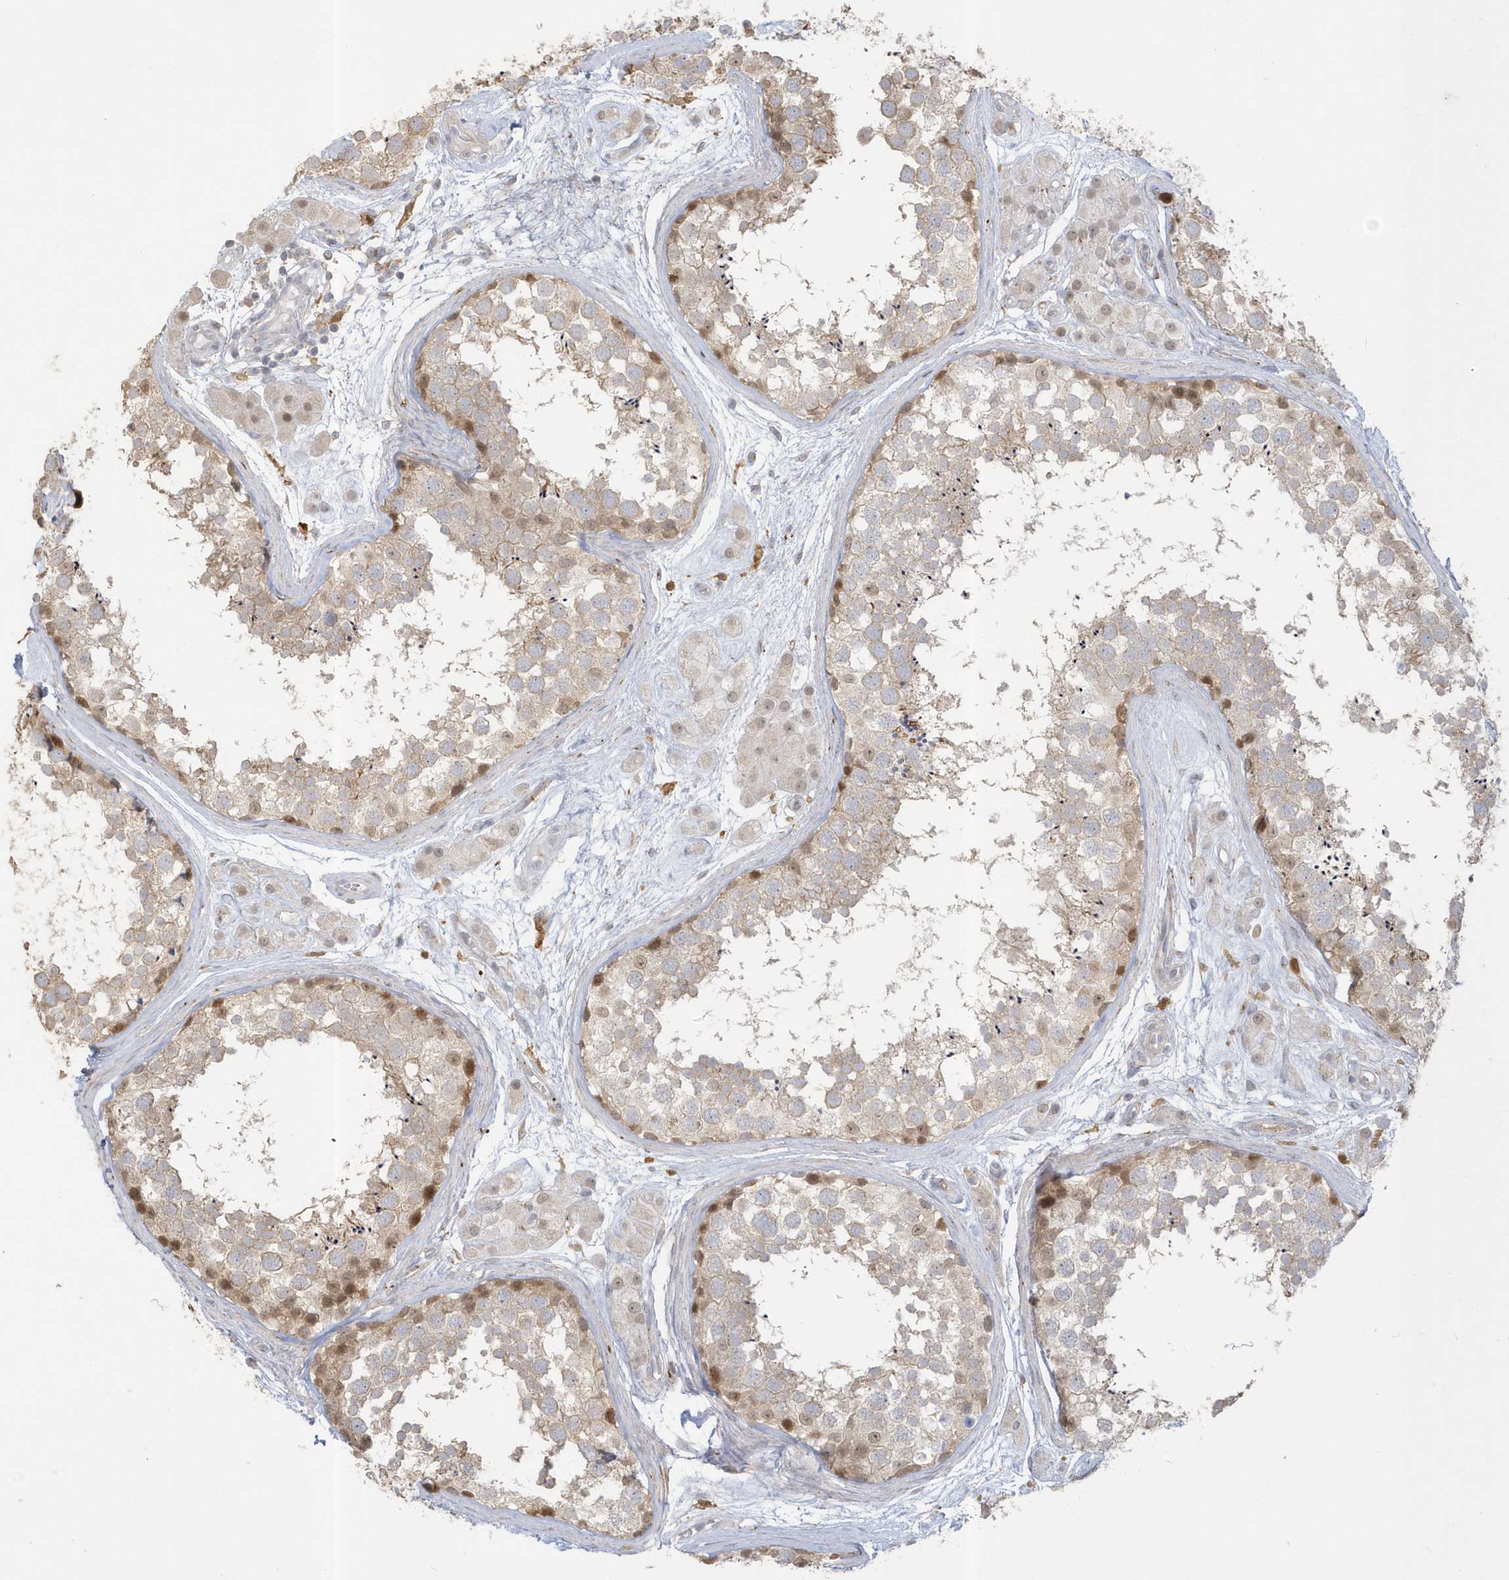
{"staining": {"intensity": "moderate", "quantity": "25%-75%", "location": "nuclear"}, "tissue": "testis", "cell_type": "Cells in seminiferous ducts", "image_type": "normal", "snomed": [{"axis": "morphology", "description": "Normal tissue, NOS"}, {"axis": "topography", "description": "Testis"}], "caption": "An immunohistochemistry (IHC) histopathology image of unremarkable tissue is shown. Protein staining in brown highlights moderate nuclear positivity in testis within cells in seminiferous ducts.", "gene": "NAF1", "patient": {"sex": "male", "age": 56}}